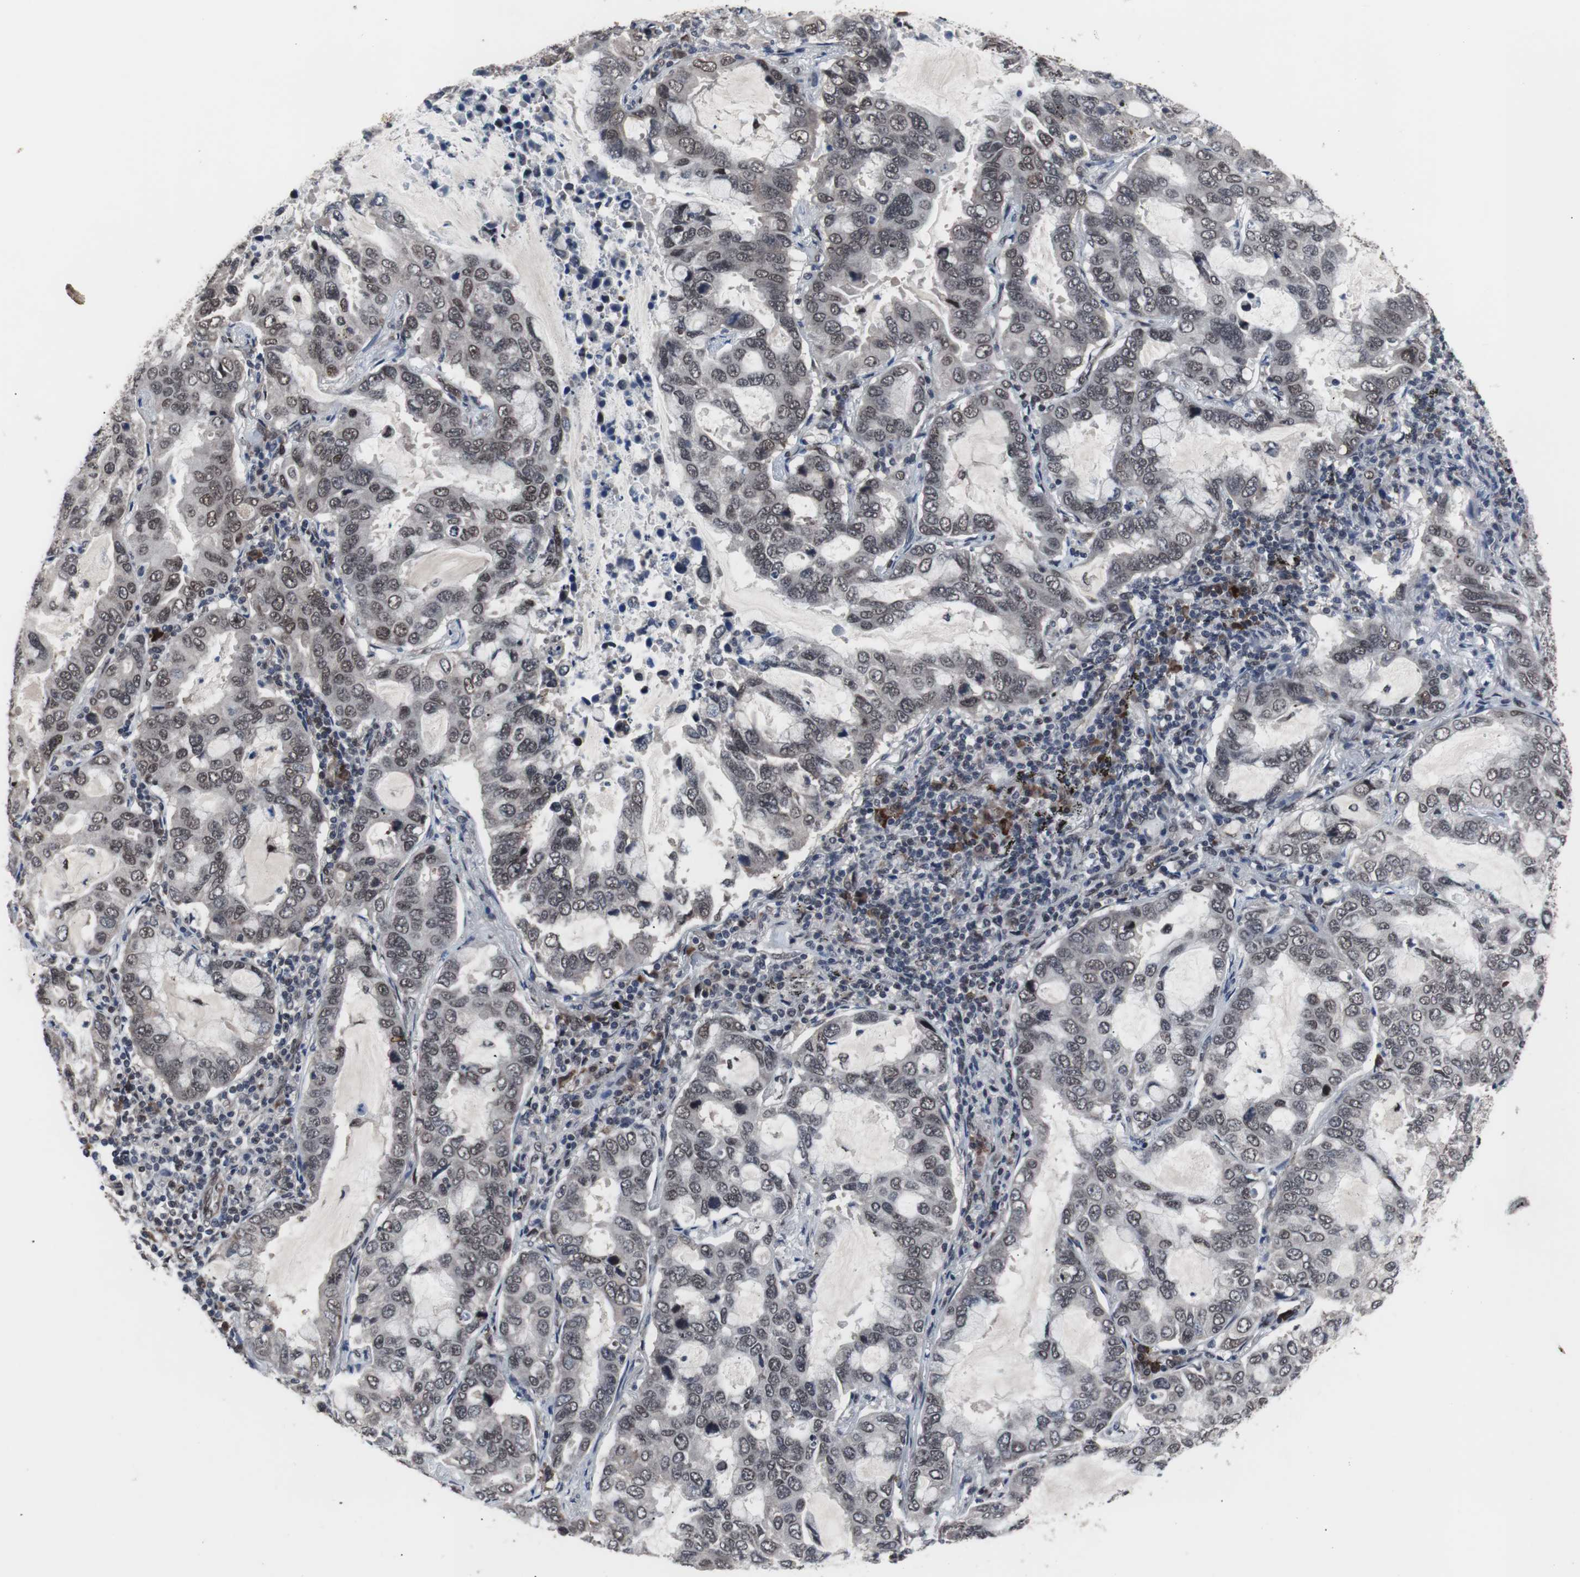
{"staining": {"intensity": "weak", "quantity": "25%-75%", "location": "nuclear"}, "tissue": "lung cancer", "cell_type": "Tumor cells", "image_type": "cancer", "snomed": [{"axis": "morphology", "description": "Adenocarcinoma, NOS"}, {"axis": "topography", "description": "Lung"}], "caption": "Lung adenocarcinoma was stained to show a protein in brown. There is low levels of weak nuclear expression in approximately 25%-75% of tumor cells. (Stains: DAB (3,3'-diaminobenzidine) in brown, nuclei in blue, Microscopy: brightfield microscopy at high magnification).", "gene": "GTF2F2", "patient": {"sex": "male", "age": 64}}